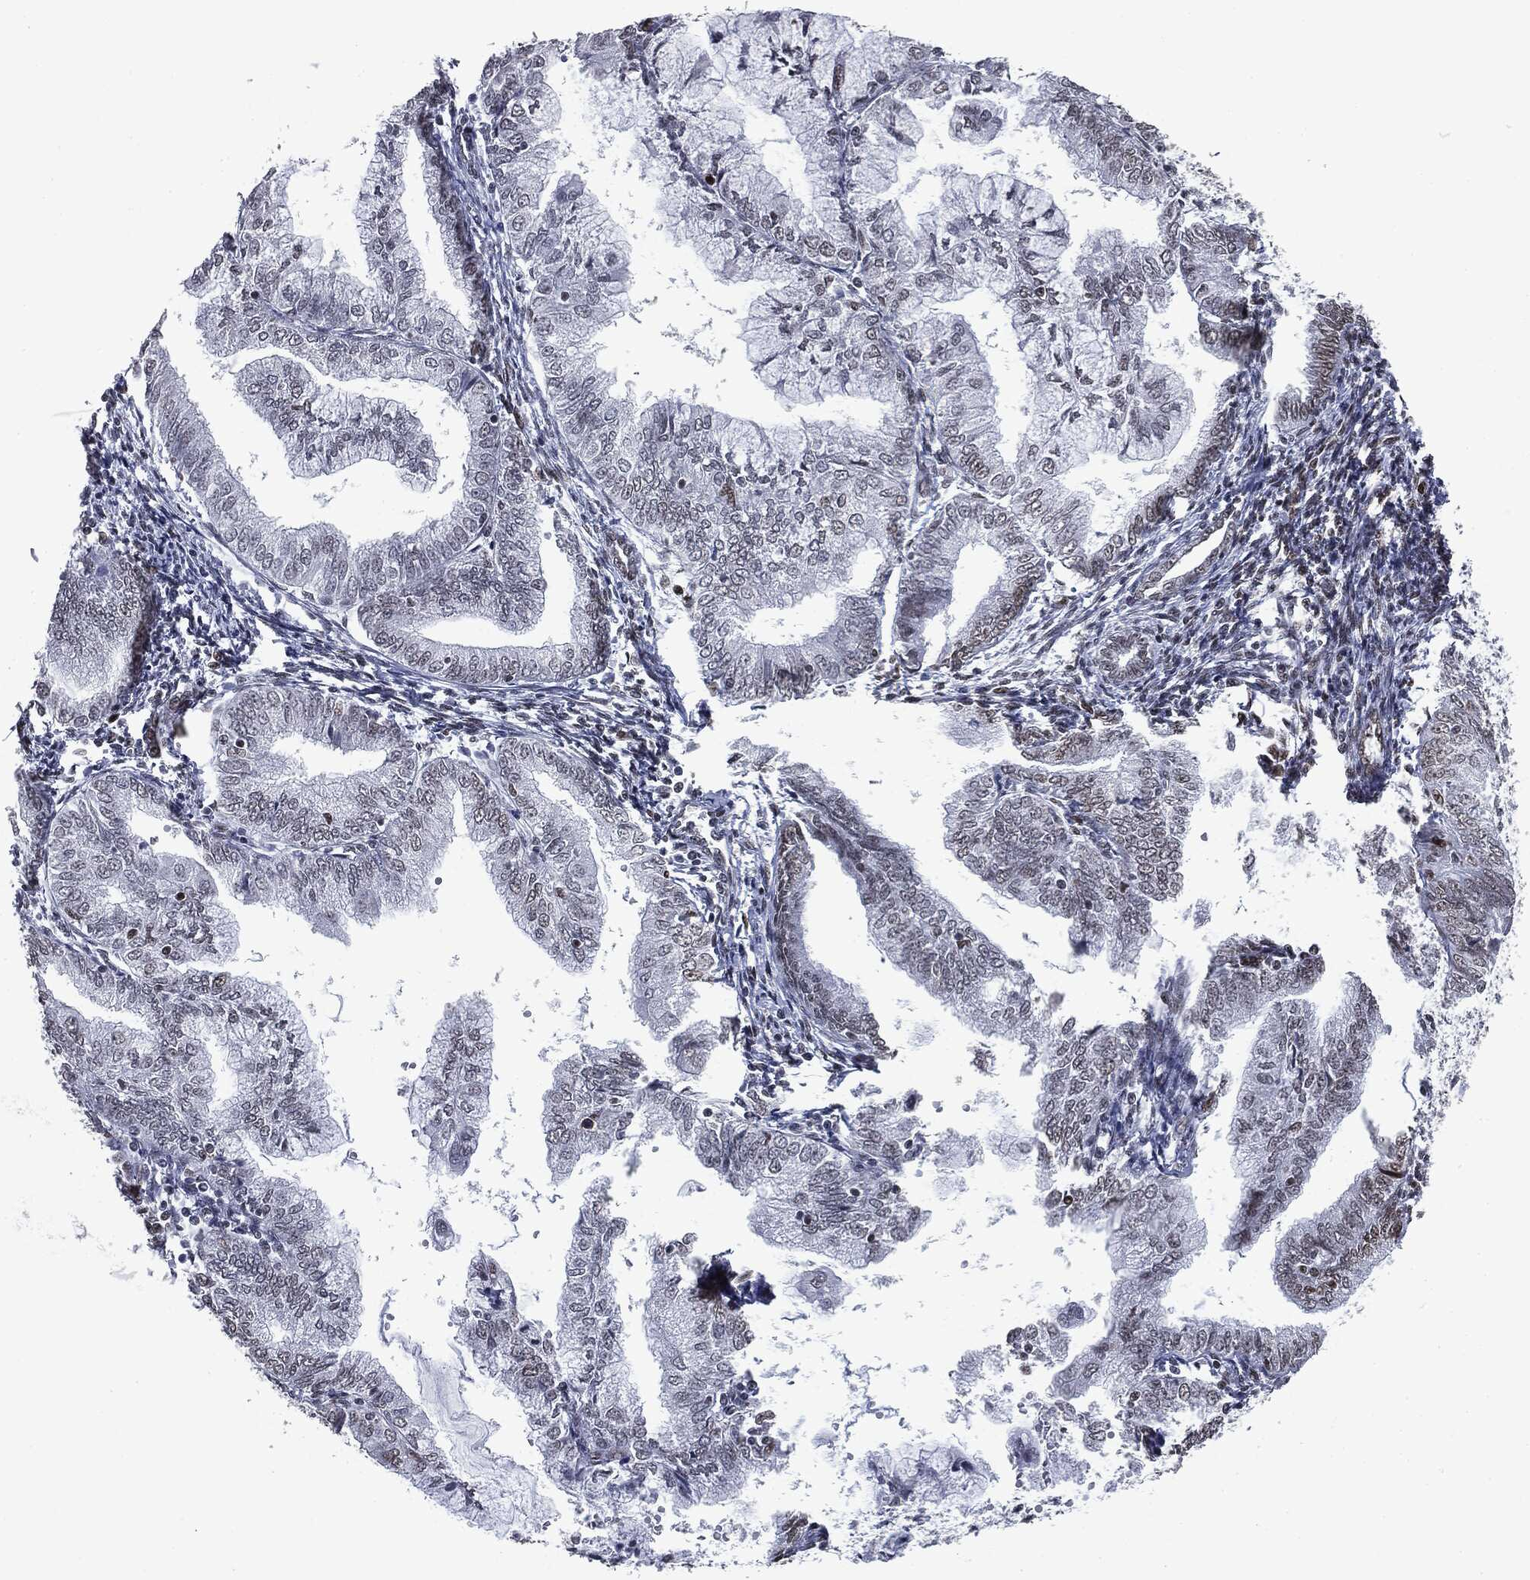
{"staining": {"intensity": "negative", "quantity": "none", "location": "none"}, "tissue": "endometrial cancer", "cell_type": "Tumor cells", "image_type": "cancer", "snomed": [{"axis": "morphology", "description": "Adenocarcinoma, NOS"}, {"axis": "topography", "description": "Endometrium"}], "caption": "High magnification brightfield microscopy of adenocarcinoma (endometrial) stained with DAB (3,3'-diaminobenzidine) (brown) and counterstained with hematoxylin (blue): tumor cells show no significant positivity.", "gene": "MSH2", "patient": {"sex": "female", "age": 56}}